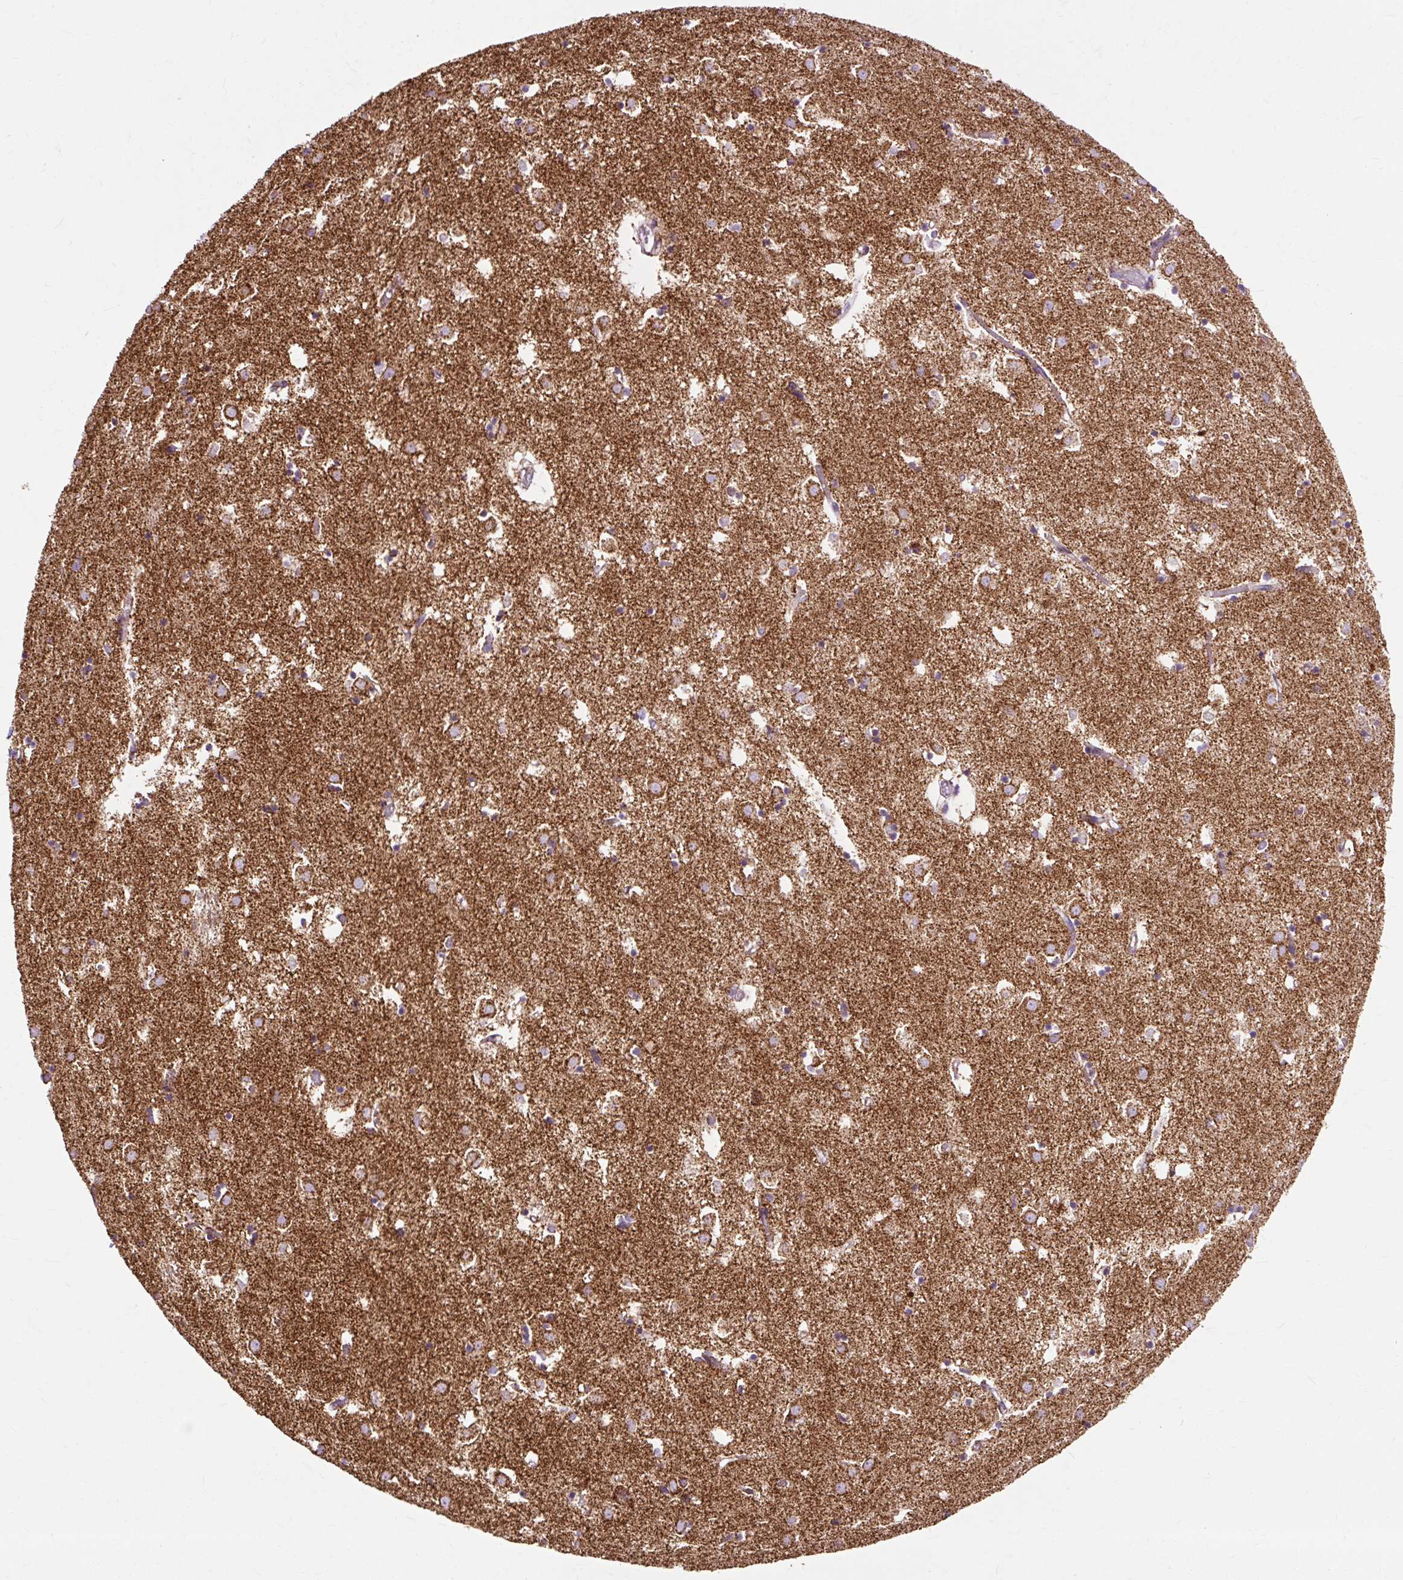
{"staining": {"intensity": "strong", "quantity": "25%-75%", "location": "cytoplasmic/membranous"}, "tissue": "caudate", "cell_type": "Glial cells", "image_type": "normal", "snomed": [{"axis": "morphology", "description": "Normal tissue, NOS"}, {"axis": "topography", "description": "Lateral ventricle wall"}], "caption": "High-magnification brightfield microscopy of unremarkable caudate stained with DAB (brown) and counterstained with hematoxylin (blue). glial cells exhibit strong cytoplasmic/membranous positivity is appreciated in about25%-75% of cells.", "gene": "DLAT", "patient": {"sex": "male", "age": 70}}